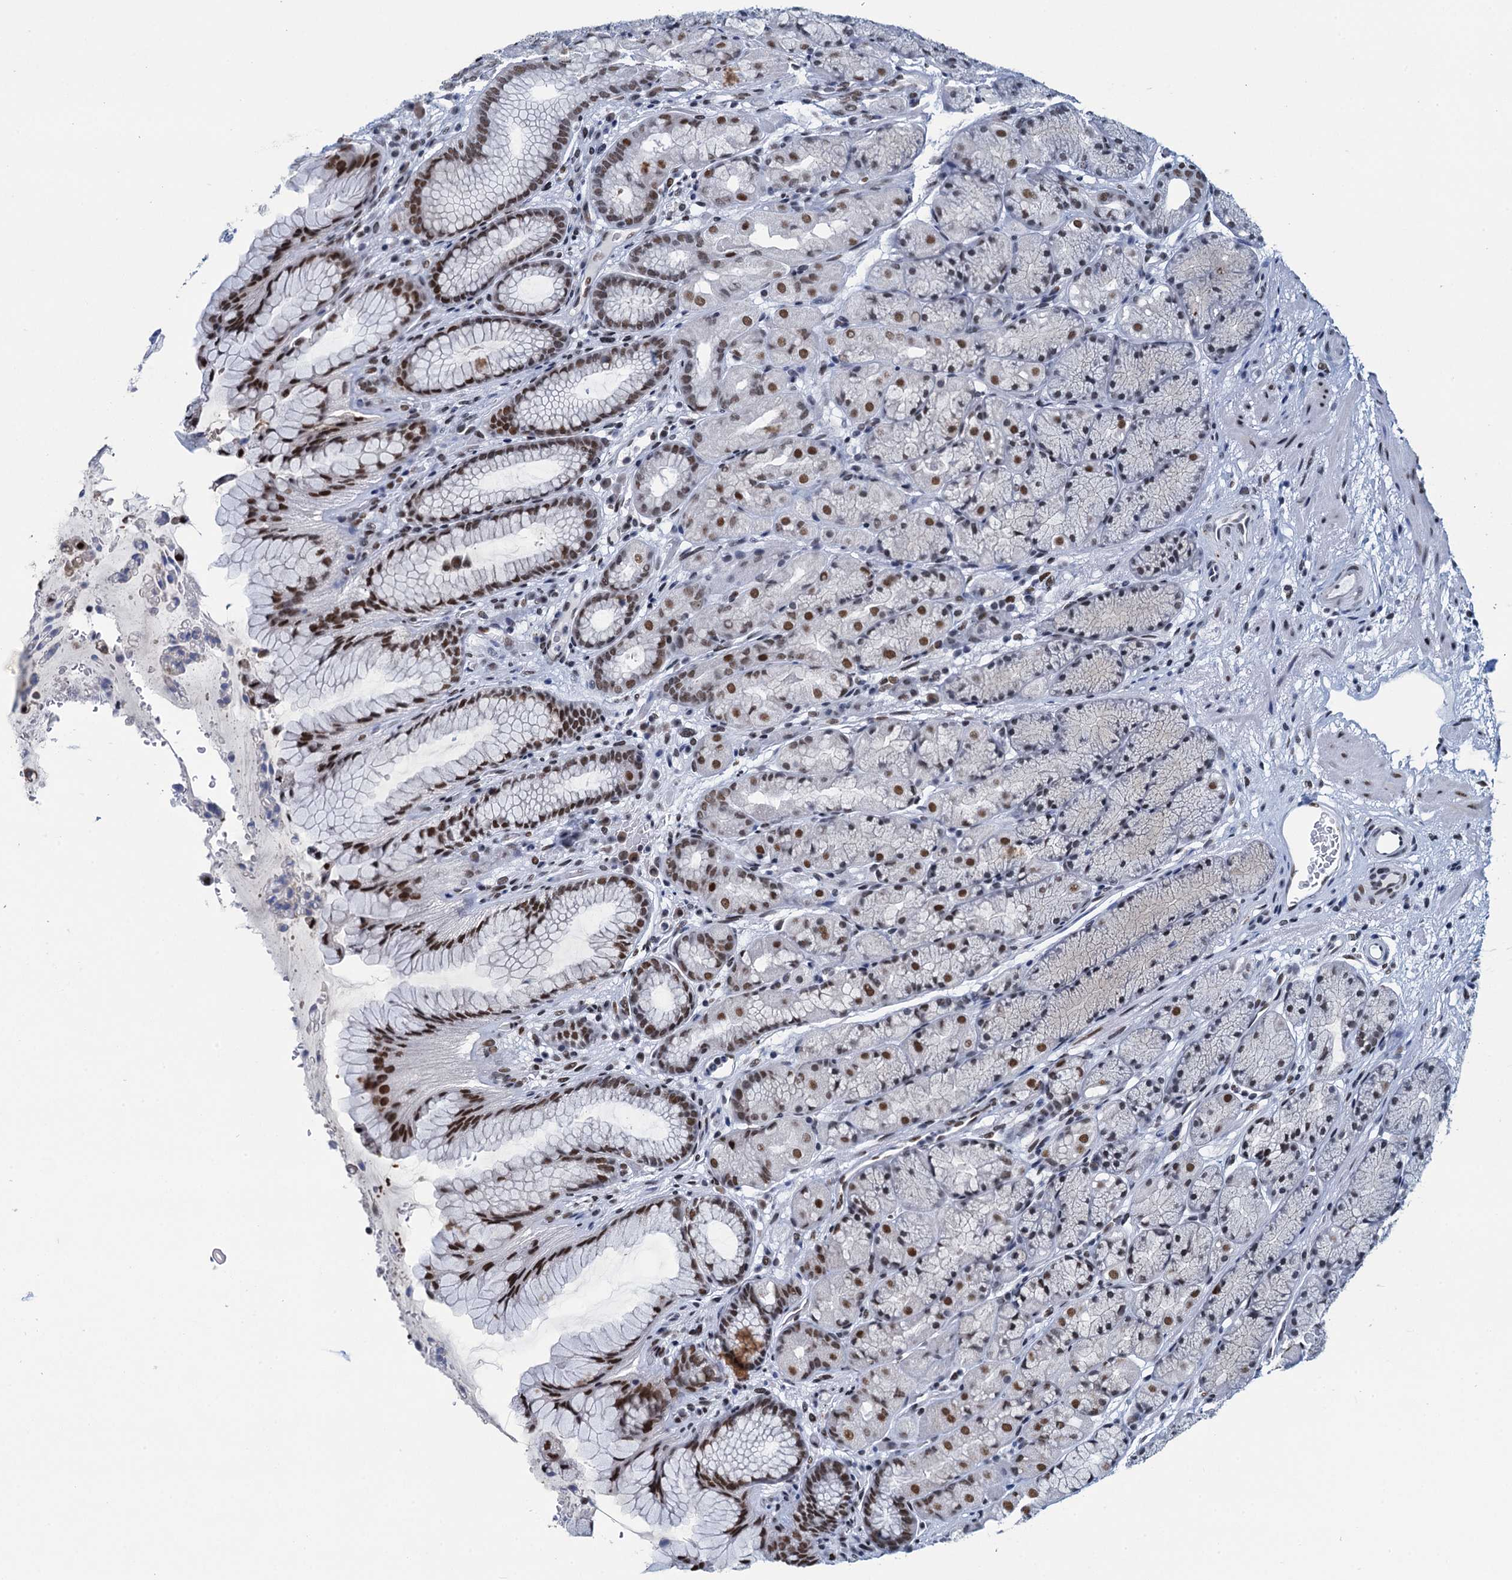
{"staining": {"intensity": "strong", "quantity": ">75%", "location": "nuclear"}, "tissue": "stomach", "cell_type": "Glandular cells", "image_type": "normal", "snomed": [{"axis": "morphology", "description": "Normal tissue, NOS"}, {"axis": "topography", "description": "Stomach"}], "caption": "Benign stomach was stained to show a protein in brown. There is high levels of strong nuclear staining in about >75% of glandular cells. The staining was performed using DAB (3,3'-diaminobenzidine), with brown indicating positive protein expression. Nuclei are stained blue with hematoxylin.", "gene": "HNRNPUL2", "patient": {"sex": "male", "age": 63}}